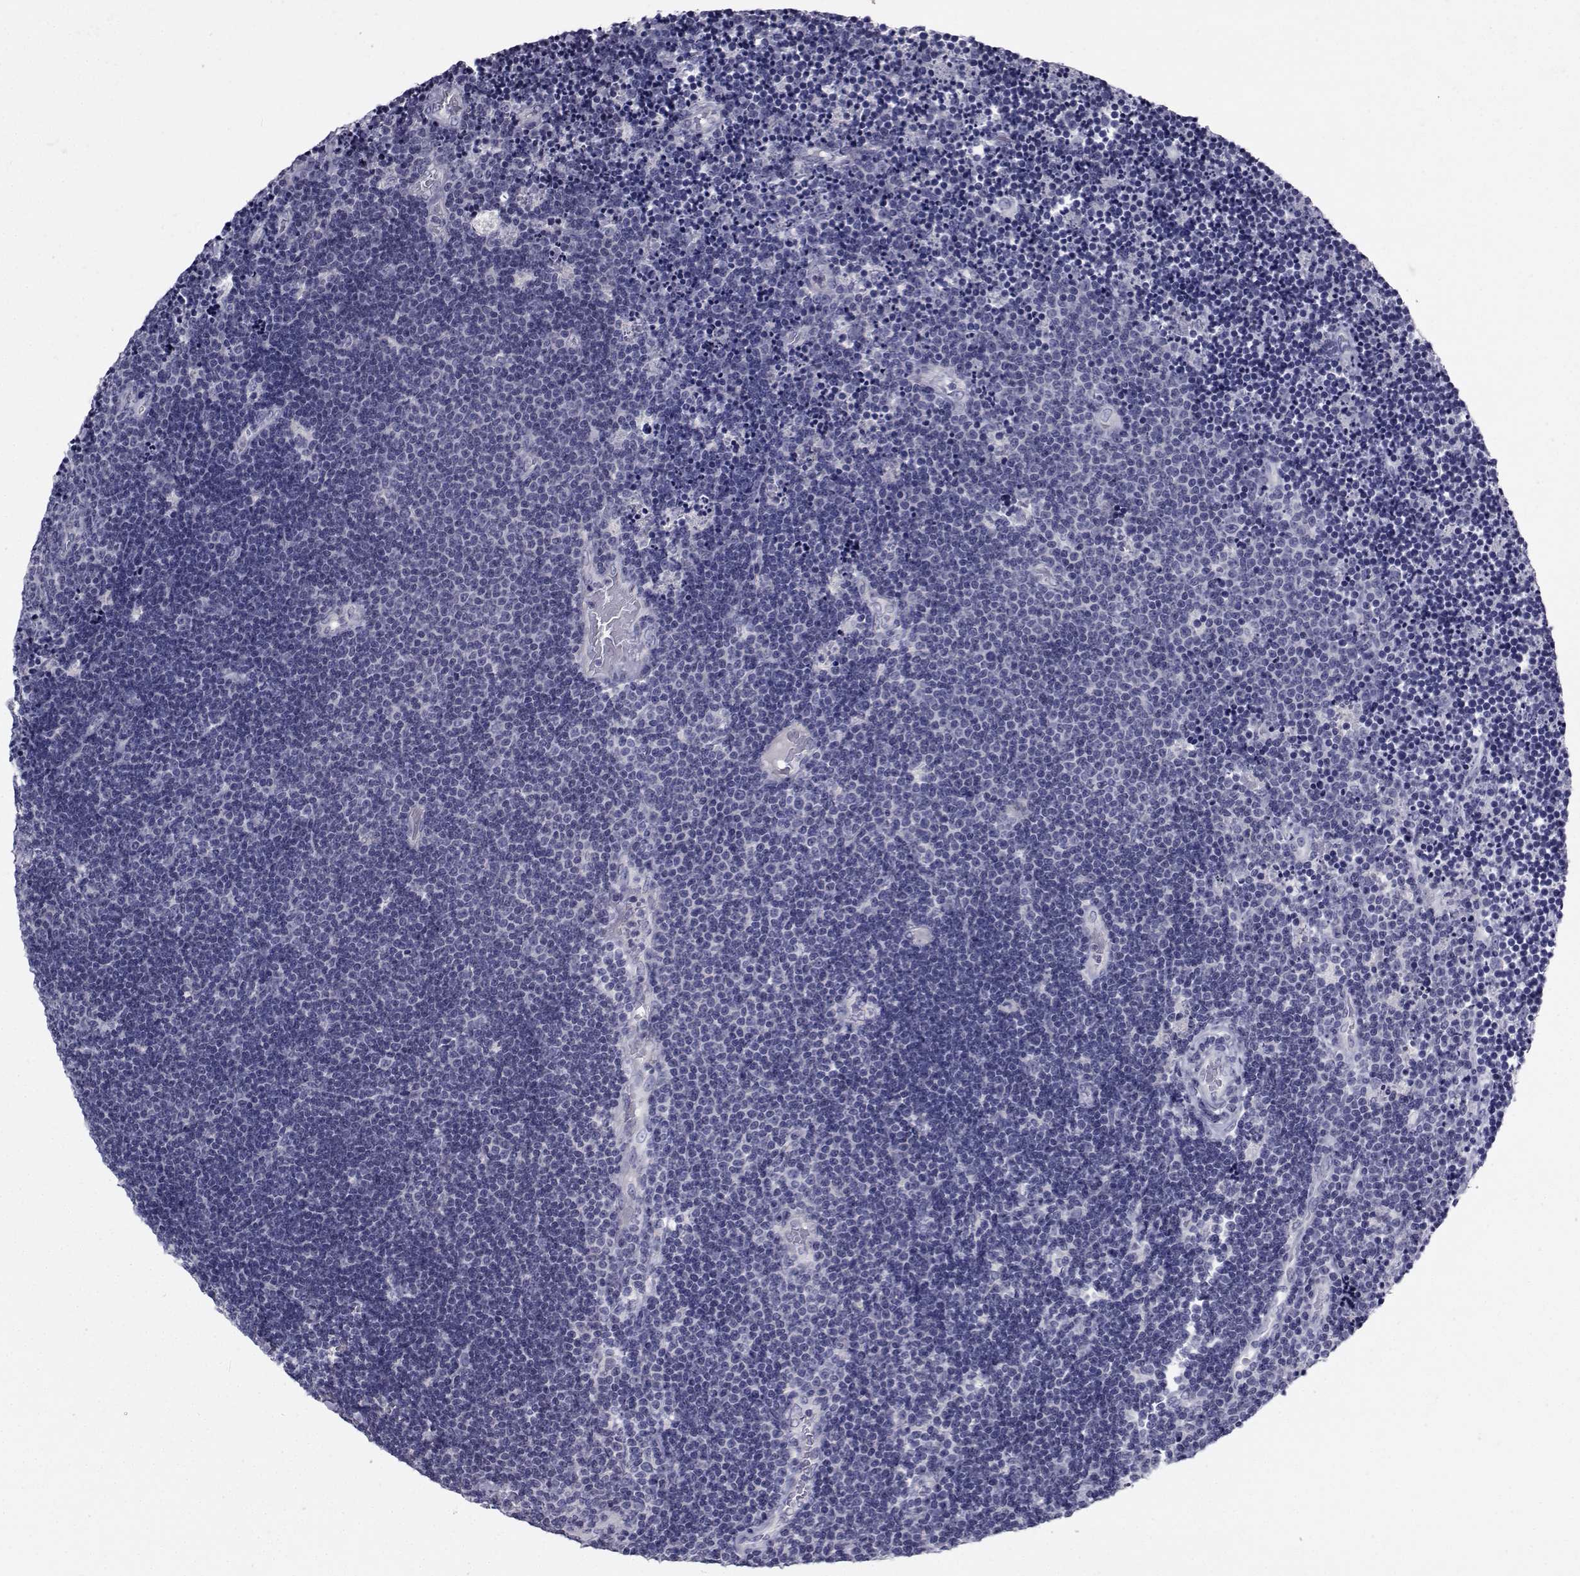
{"staining": {"intensity": "negative", "quantity": "none", "location": "none"}, "tissue": "lymphoma", "cell_type": "Tumor cells", "image_type": "cancer", "snomed": [{"axis": "morphology", "description": "Malignant lymphoma, non-Hodgkin's type, Low grade"}, {"axis": "topography", "description": "Brain"}], "caption": "Tumor cells show no significant protein positivity in lymphoma. (DAB immunohistochemistry, high magnification).", "gene": "CHRNA1", "patient": {"sex": "female", "age": 66}}